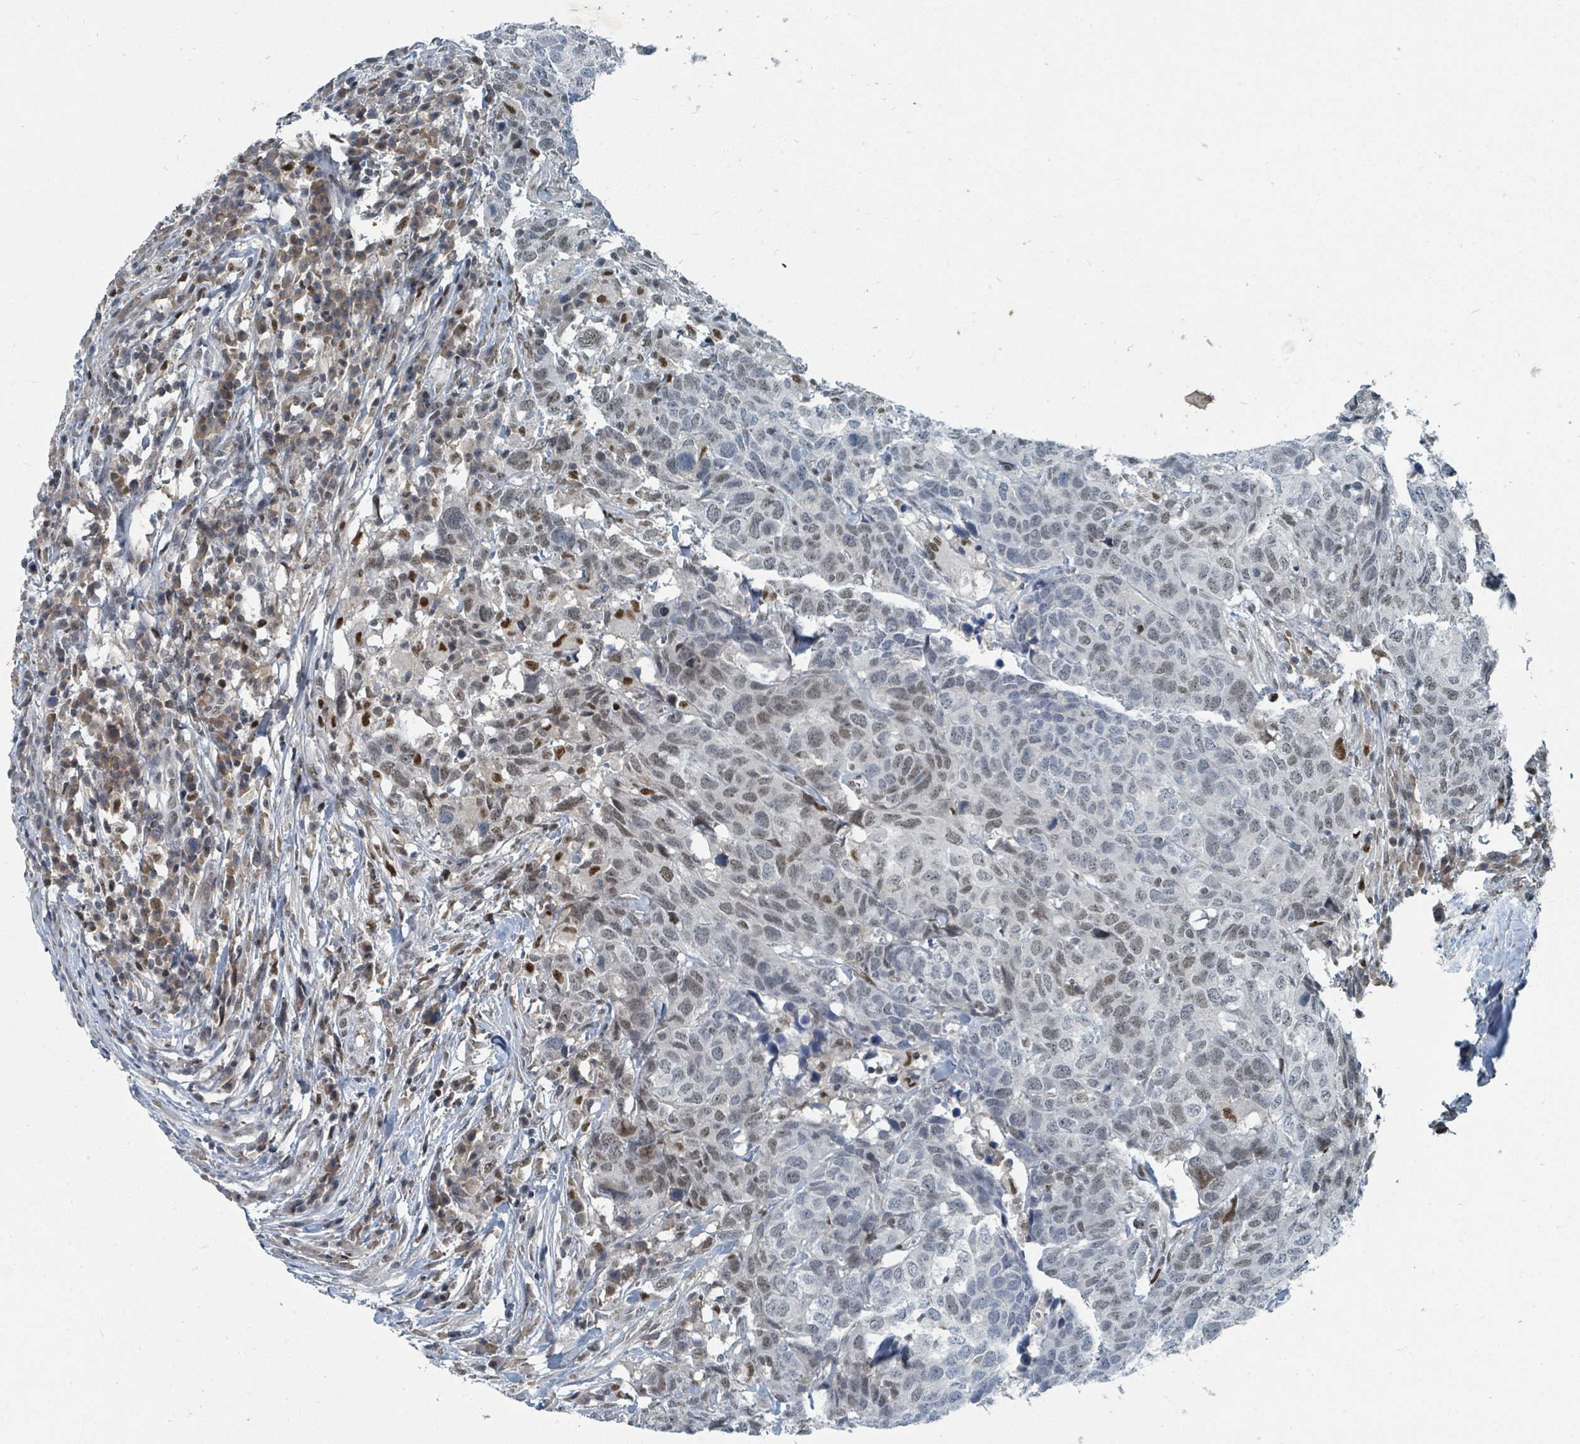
{"staining": {"intensity": "weak", "quantity": "<25%", "location": "nuclear"}, "tissue": "head and neck cancer", "cell_type": "Tumor cells", "image_type": "cancer", "snomed": [{"axis": "morphology", "description": "Normal tissue, NOS"}, {"axis": "morphology", "description": "Squamous cell carcinoma, NOS"}, {"axis": "topography", "description": "Skeletal muscle"}, {"axis": "topography", "description": "Vascular tissue"}, {"axis": "topography", "description": "Peripheral nerve tissue"}, {"axis": "topography", "description": "Head-Neck"}], "caption": "This is an IHC photomicrograph of human head and neck cancer. There is no positivity in tumor cells.", "gene": "UCK1", "patient": {"sex": "male", "age": 66}}